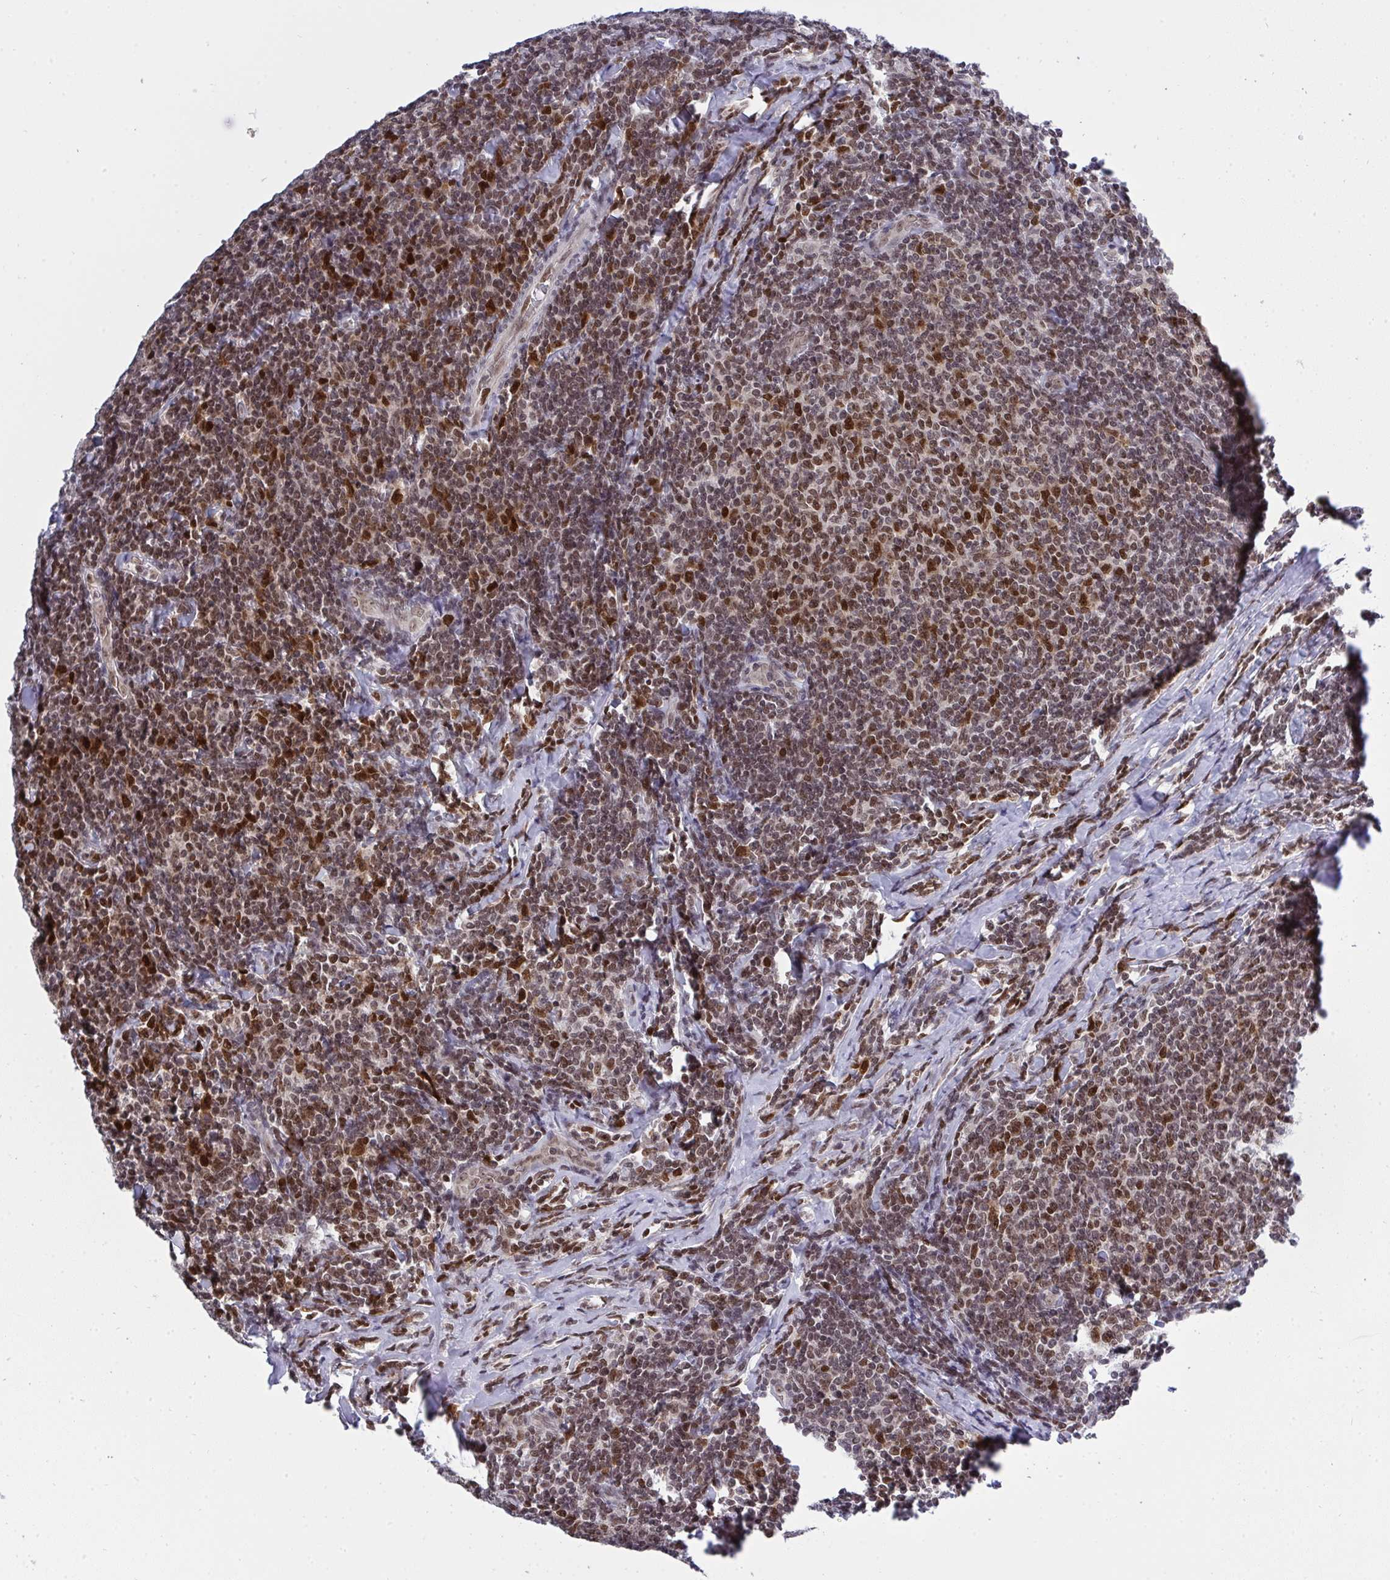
{"staining": {"intensity": "moderate", "quantity": ">75%", "location": "nuclear"}, "tissue": "lymphoma", "cell_type": "Tumor cells", "image_type": "cancer", "snomed": [{"axis": "morphology", "description": "Malignant lymphoma, non-Hodgkin's type, Low grade"}, {"axis": "topography", "description": "Lymph node"}], "caption": "Immunohistochemistry (IHC) (DAB) staining of malignant lymphoma, non-Hodgkin's type (low-grade) exhibits moderate nuclear protein positivity in about >75% of tumor cells. (IHC, brightfield microscopy, high magnification).", "gene": "RFC4", "patient": {"sex": "male", "age": 52}}